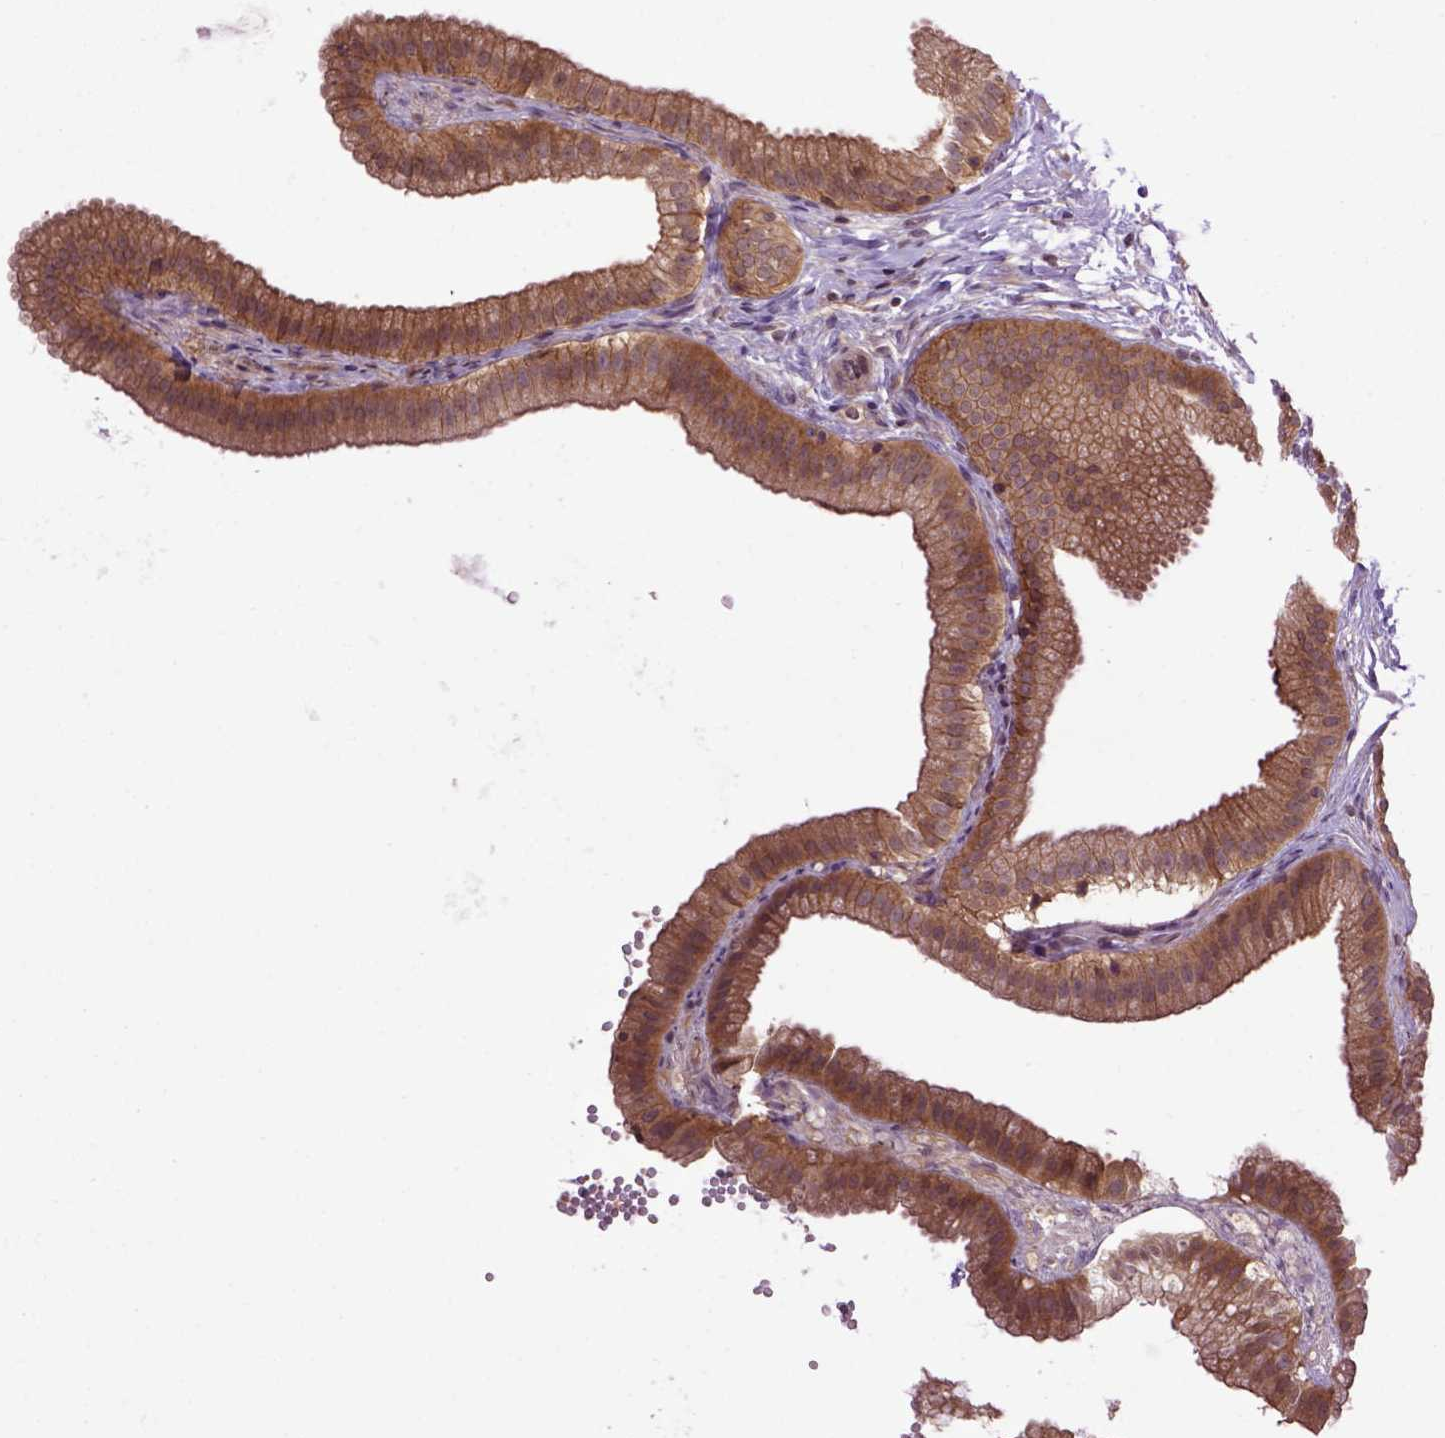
{"staining": {"intensity": "moderate", "quantity": ">75%", "location": "cytoplasmic/membranous,nuclear"}, "tissue": "gallbladder", "cell_type": "Glandular cells", "image_type": "normal", "snomed": [{"axis": "morphology", "description": "Normal tissue, NOS"}, {"axis": "topography", "description": "Gallbladder"}], "caption": "DAB (3,3'-diaminobenzidine) immunohistochemical staining of normal gallbladder reveals moderate cytoplasmic/membranous,nuclear protein expression in approximately >75% of glandular cells.", "gene": "WDR48", "patient": {"sex": "female", "age": 63}}